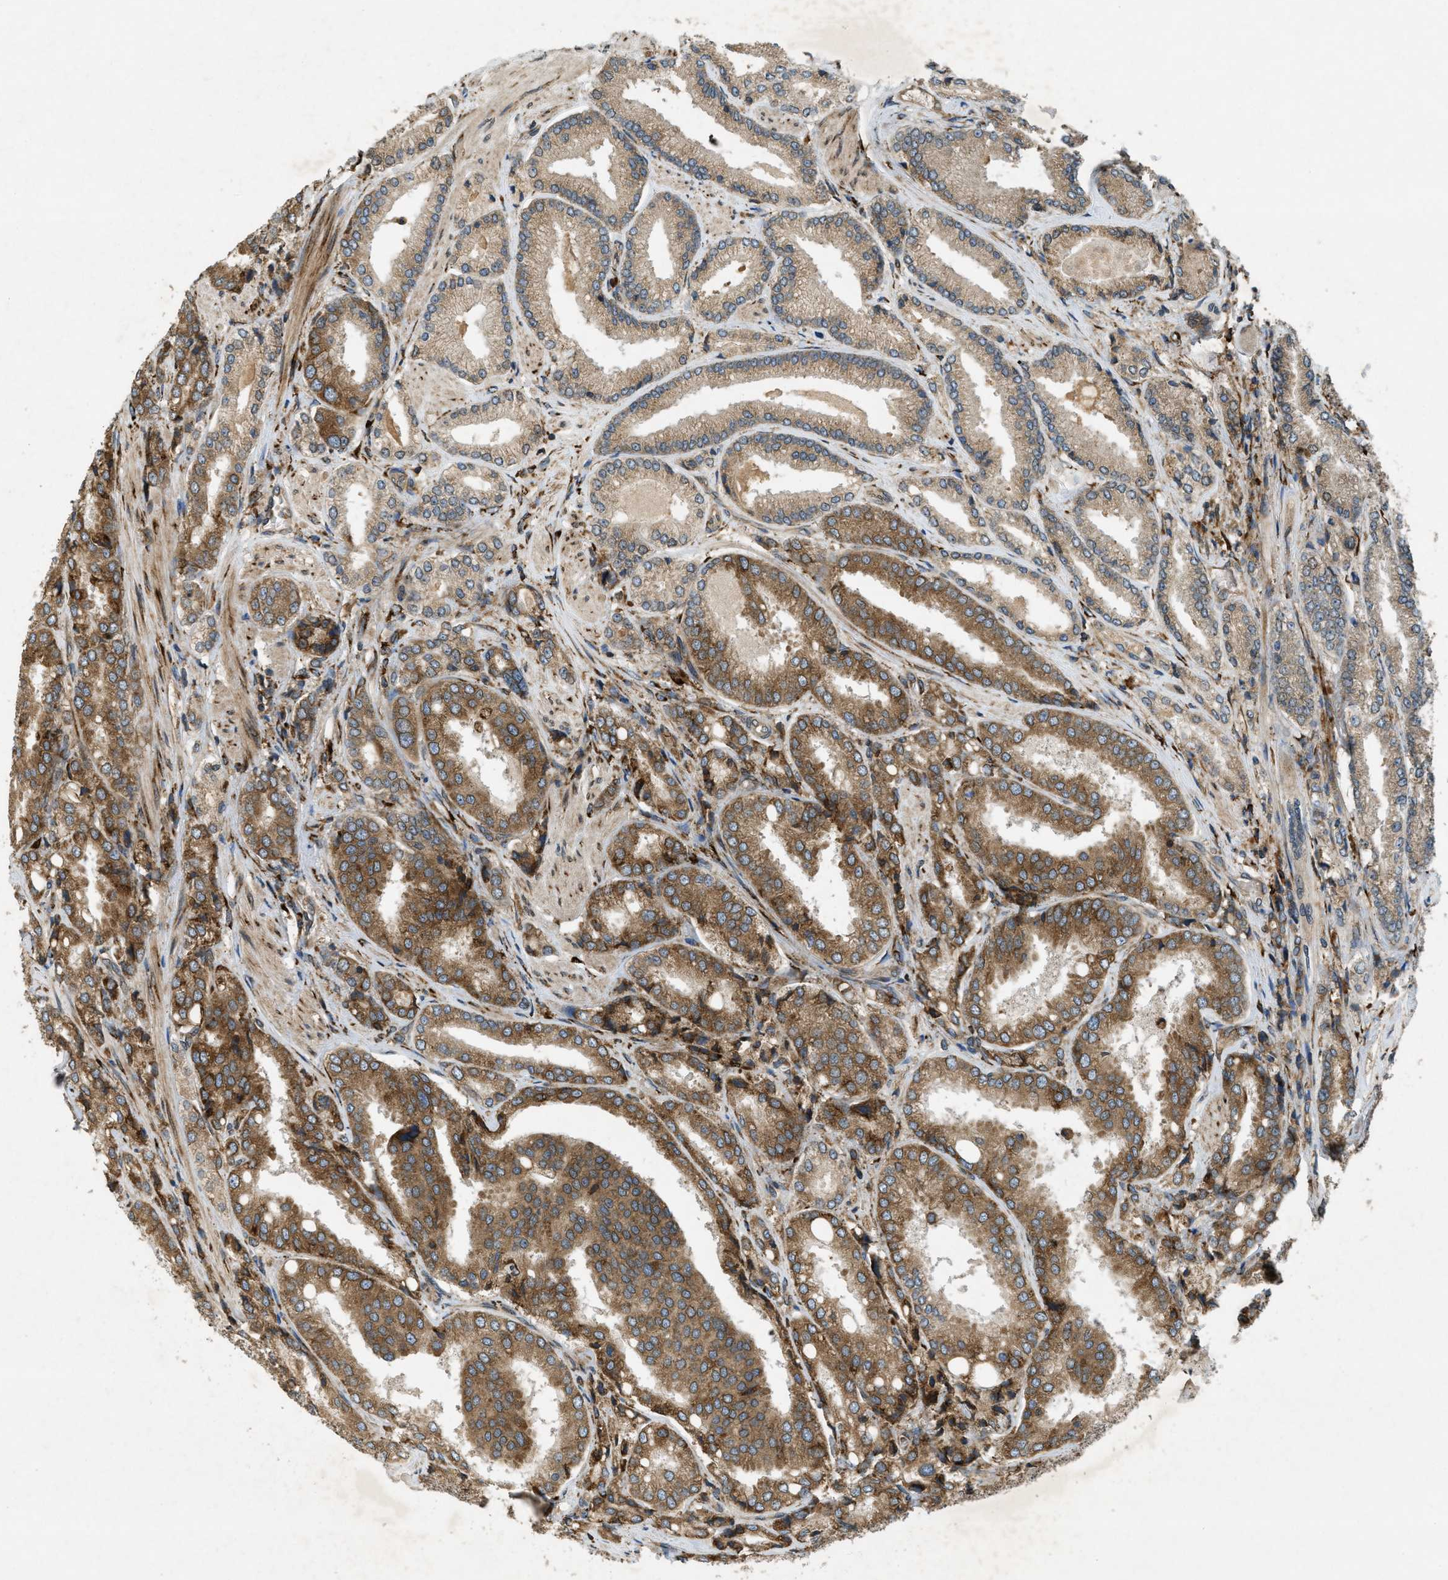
{"staining": {"intensity": "moderate", "quantity": ">75%", "location": "cytoplasmic/membranous"}, "tissue": "prostate cancer", "cell_type": "Tumor cells", "image_type": "cancer", "snomed": [{"axis": "morphology", "description": "Adenocarcinoma, High grade"}, {"axis": "topography", "description": "Prostate"}], "caption": "Moderate cytoplasmic/membranous expression is present in approximately >75% of tumor cells in prostate adenocarcinoma (high-grade). The staining was performed using DAB (3,3'-diaminobenzidine) to visualize the protein expression in brown, while the nuclei were stained in blue with hematoxylin (Magnification: 20x).", "gene": "PCDH18", "patient": {"sex": "male", "age": 50}}